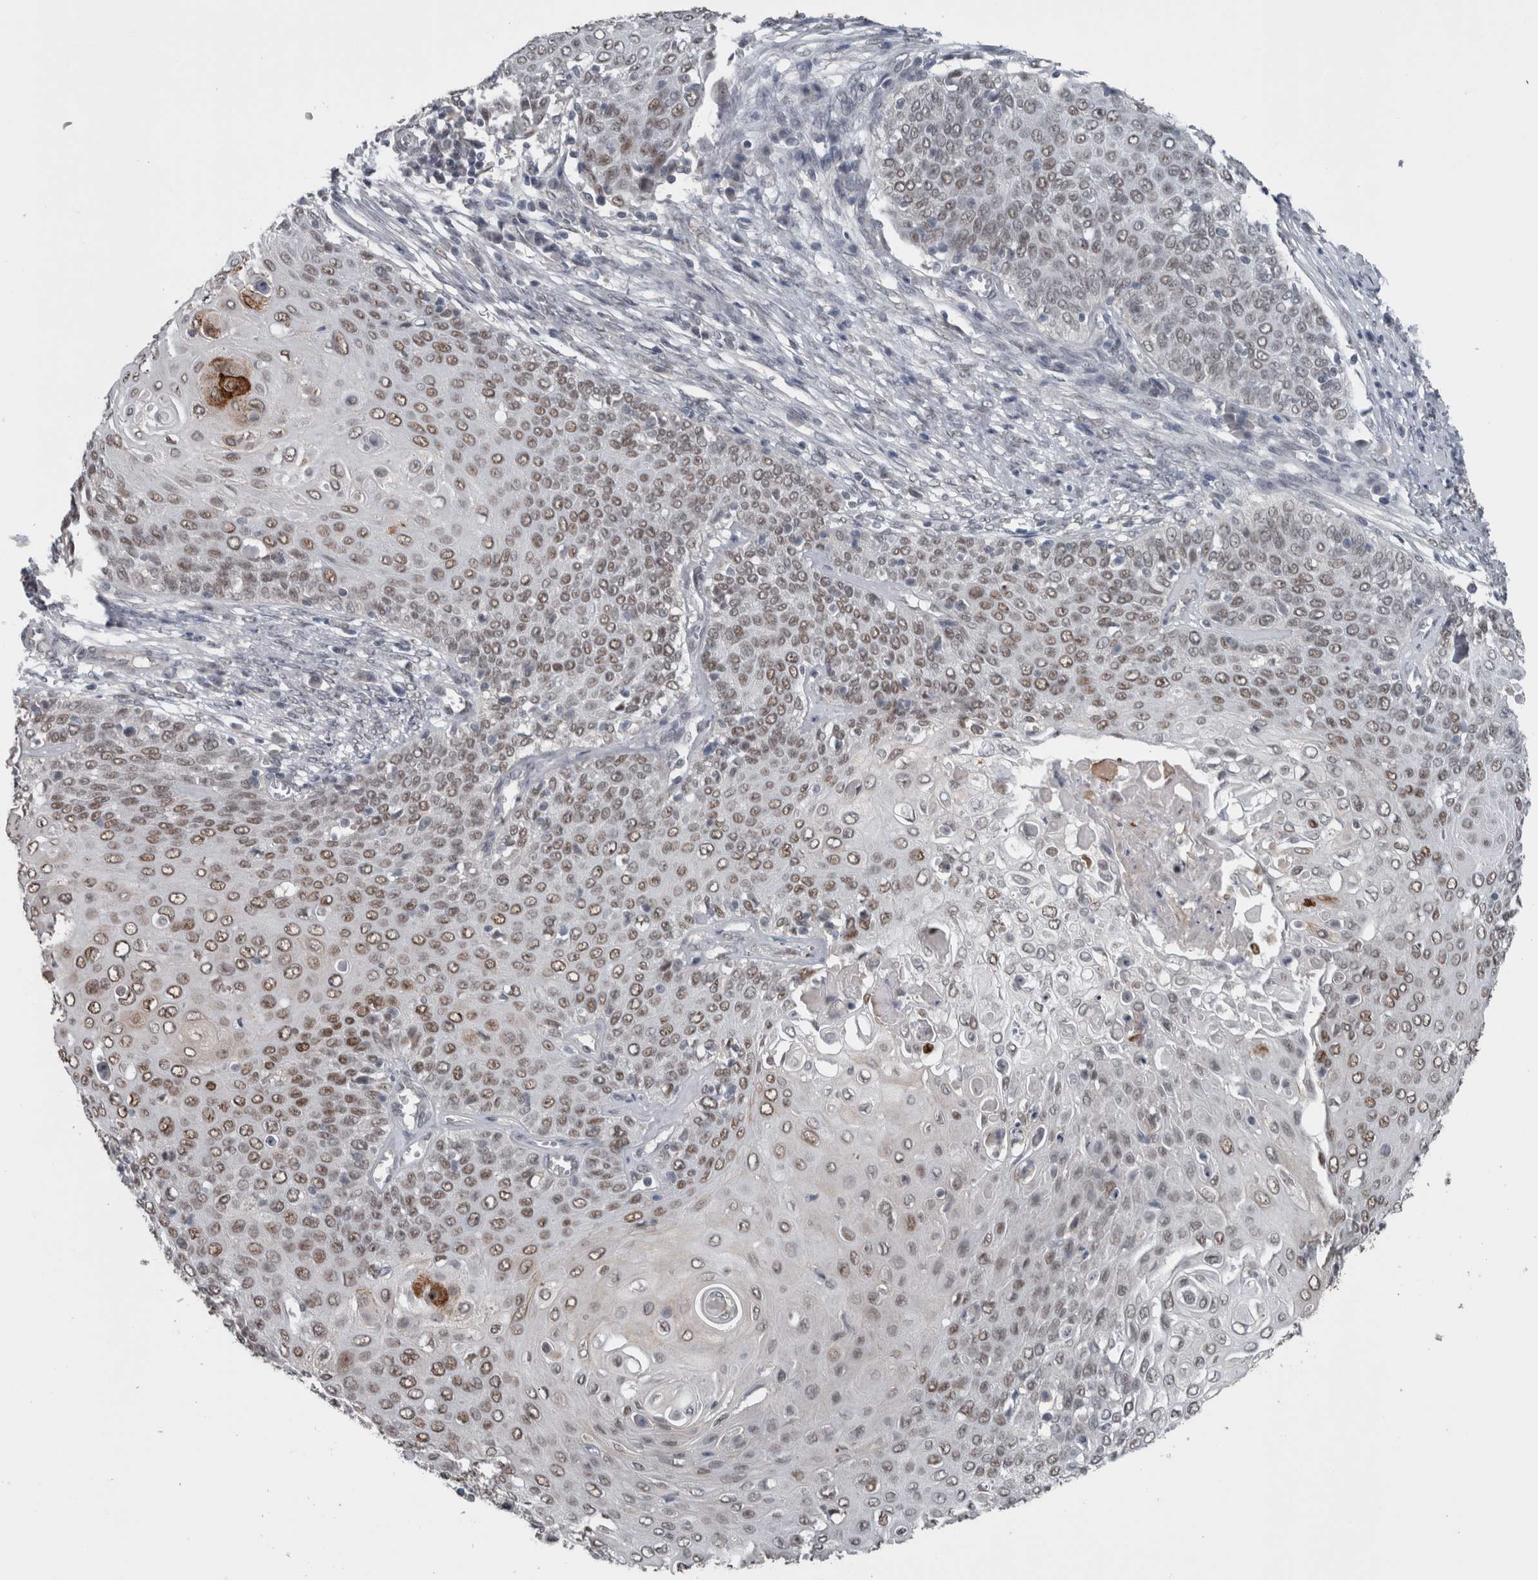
{"staining": {"intensity": "moderate", "quantity": "25%-75%", "location": "nuclear"}, "tissue": "cervical cancer", "cell_type": "Tumor cells", "image_type": "cancer", "snomed": [{"axis": "morphology", "description": "Squamous cell carcinoma, NOS"}, {"axis": "topography", "description": "Cervix"}], "caption": "Cervical cancer stained with a brown dye exhibits moderate nuclear positive staining in approximately 25%-75% of tumor cells.", "gene": "ZBTB21", "patient": {"sex": "female", "age": 39}}